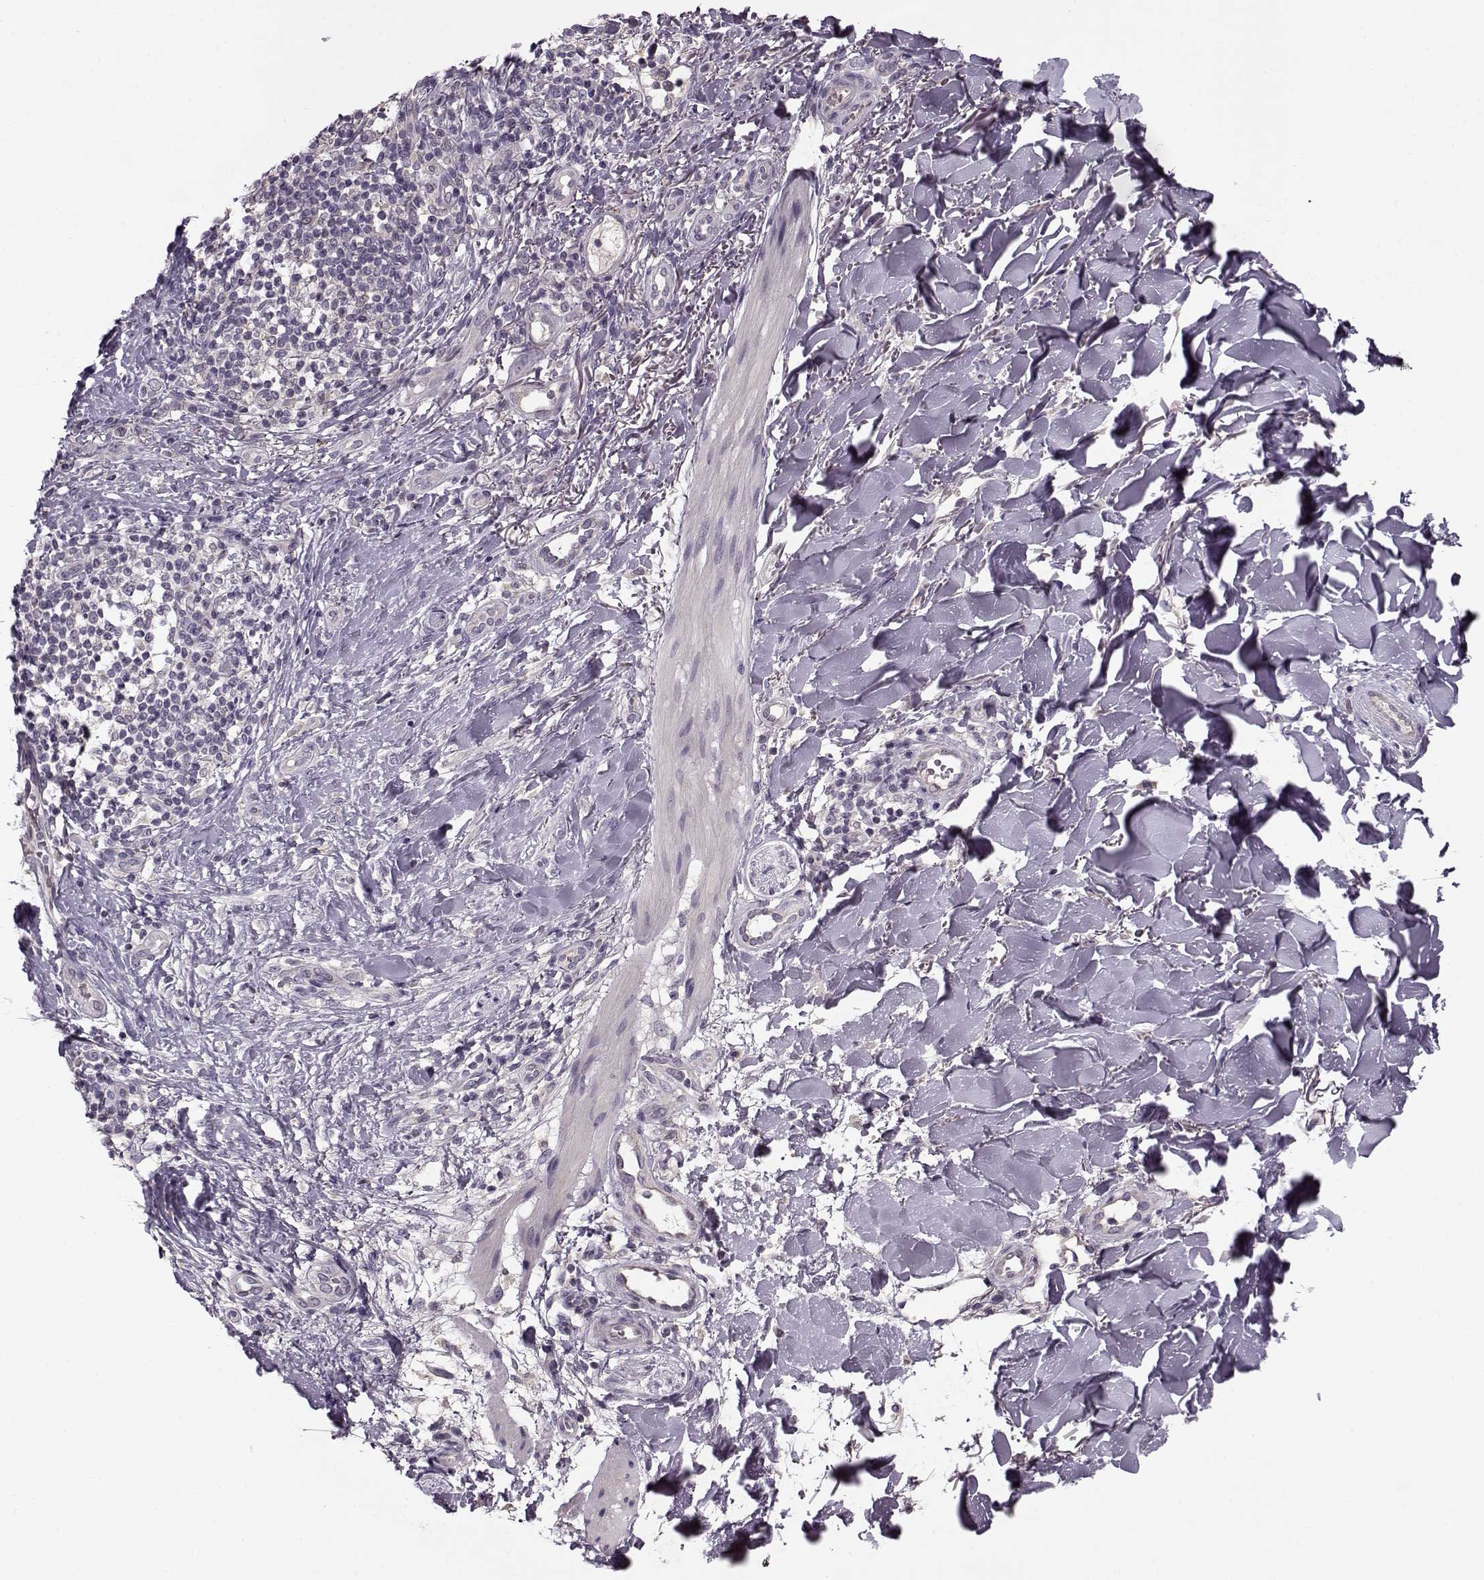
{"staining": {"intensity": "negative", "quantity": "none", "location": "none"}, "tissue": "skin cancer", "cell_type": "Tumor cells", "image_type": "cancer", "snomed": [{"axis": "morphology", "description": "Normal tissue, NOS"}, {"axis": "morphology", "description": "Basal cell carcinoma"}, {"axis": "topography", "description": "Skin"}], "caption": "Skin cancer (basal cell carcinoma) was stained to show a protein in brown. There is no significant positivity in tumor cells.", "gene": "ACOT11", "patient": {"sex": "male", "age": 46}}